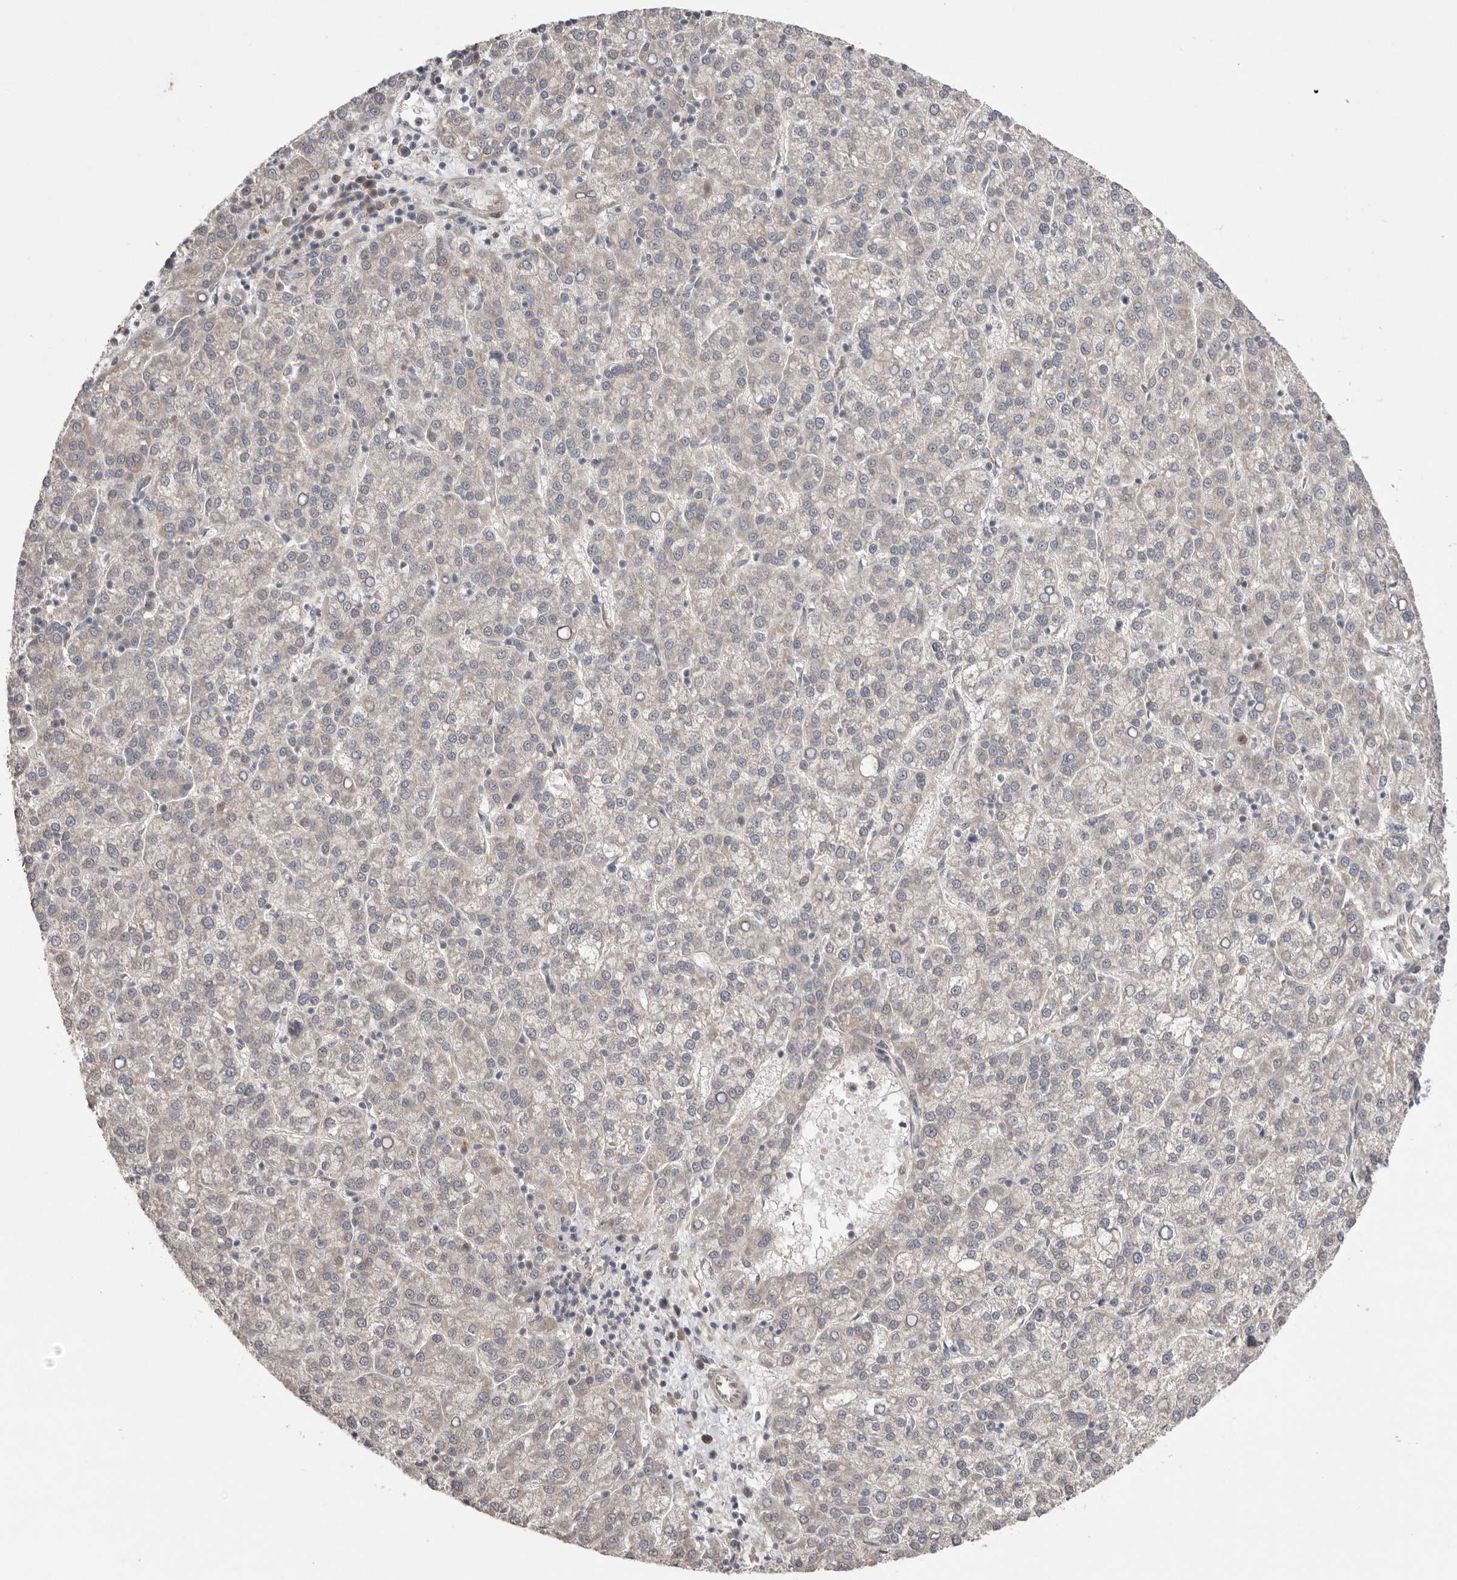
{"staining": {"intensity": "negative", "quantity": "none", "location": "none"}, "tissue": "liver cancer", "cell_type": "Tumor cells", "image_type": "cancer", "snomed": [{"axis": "morphology", "description": "Carcinoma, Hepatocellular, NOS"}, {"axis": "topography", "description": "Liver"}], "caption": "The IHC histopathology image has no significant positivity in tumor cells of liver cancer (hepatocellular carcinoma) tissue.", "gene": "NSUN4", "patient": {"sex": "female", "age": 58}}